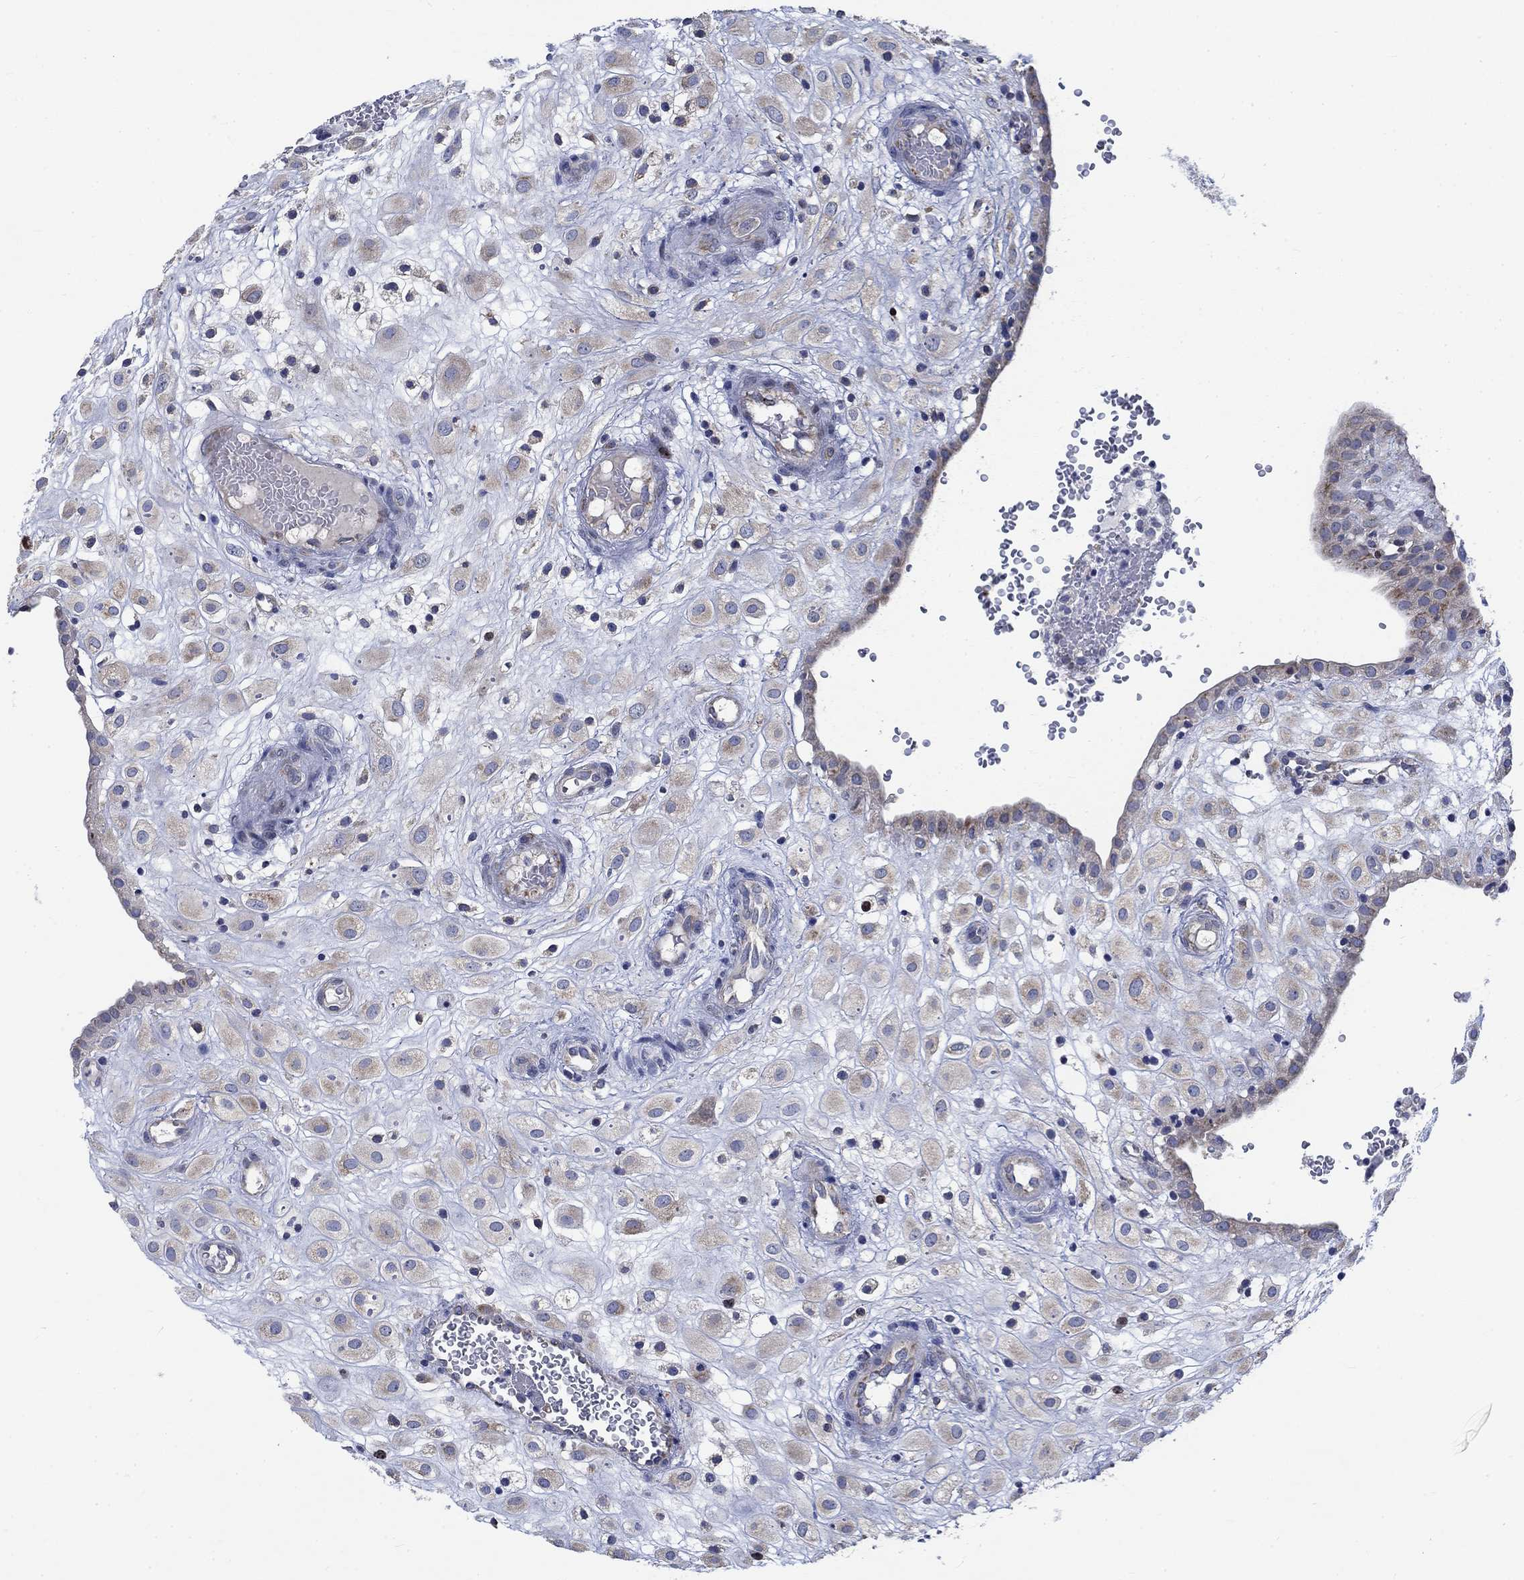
{"staining": {"intensity": "weak", "quantity": ">75%", "location": "cytoplasmic/membranous"}, "tissue": "placenta", "cell_type": "Decidual cells", "image_type": "normal", "snomed": [{"axis": "morphology", "description": "Normal tissue, NOS"}, {"axis": "topography", "description": "Placenta"}], "caption": "DAB immunohistochemical staining of unremarkable human placenta shows weak cytoplasmic/membranous protein positivity in approximately >75% of decidual cells. The staining is performed using DAB (3,3'-diaminobenzidine) brown chromogen to label protein expression. The nuclei are counter-stained blue using hematoxylin.", "gene": "MMP24", "patient": {"sex": "female", "age": 24}}